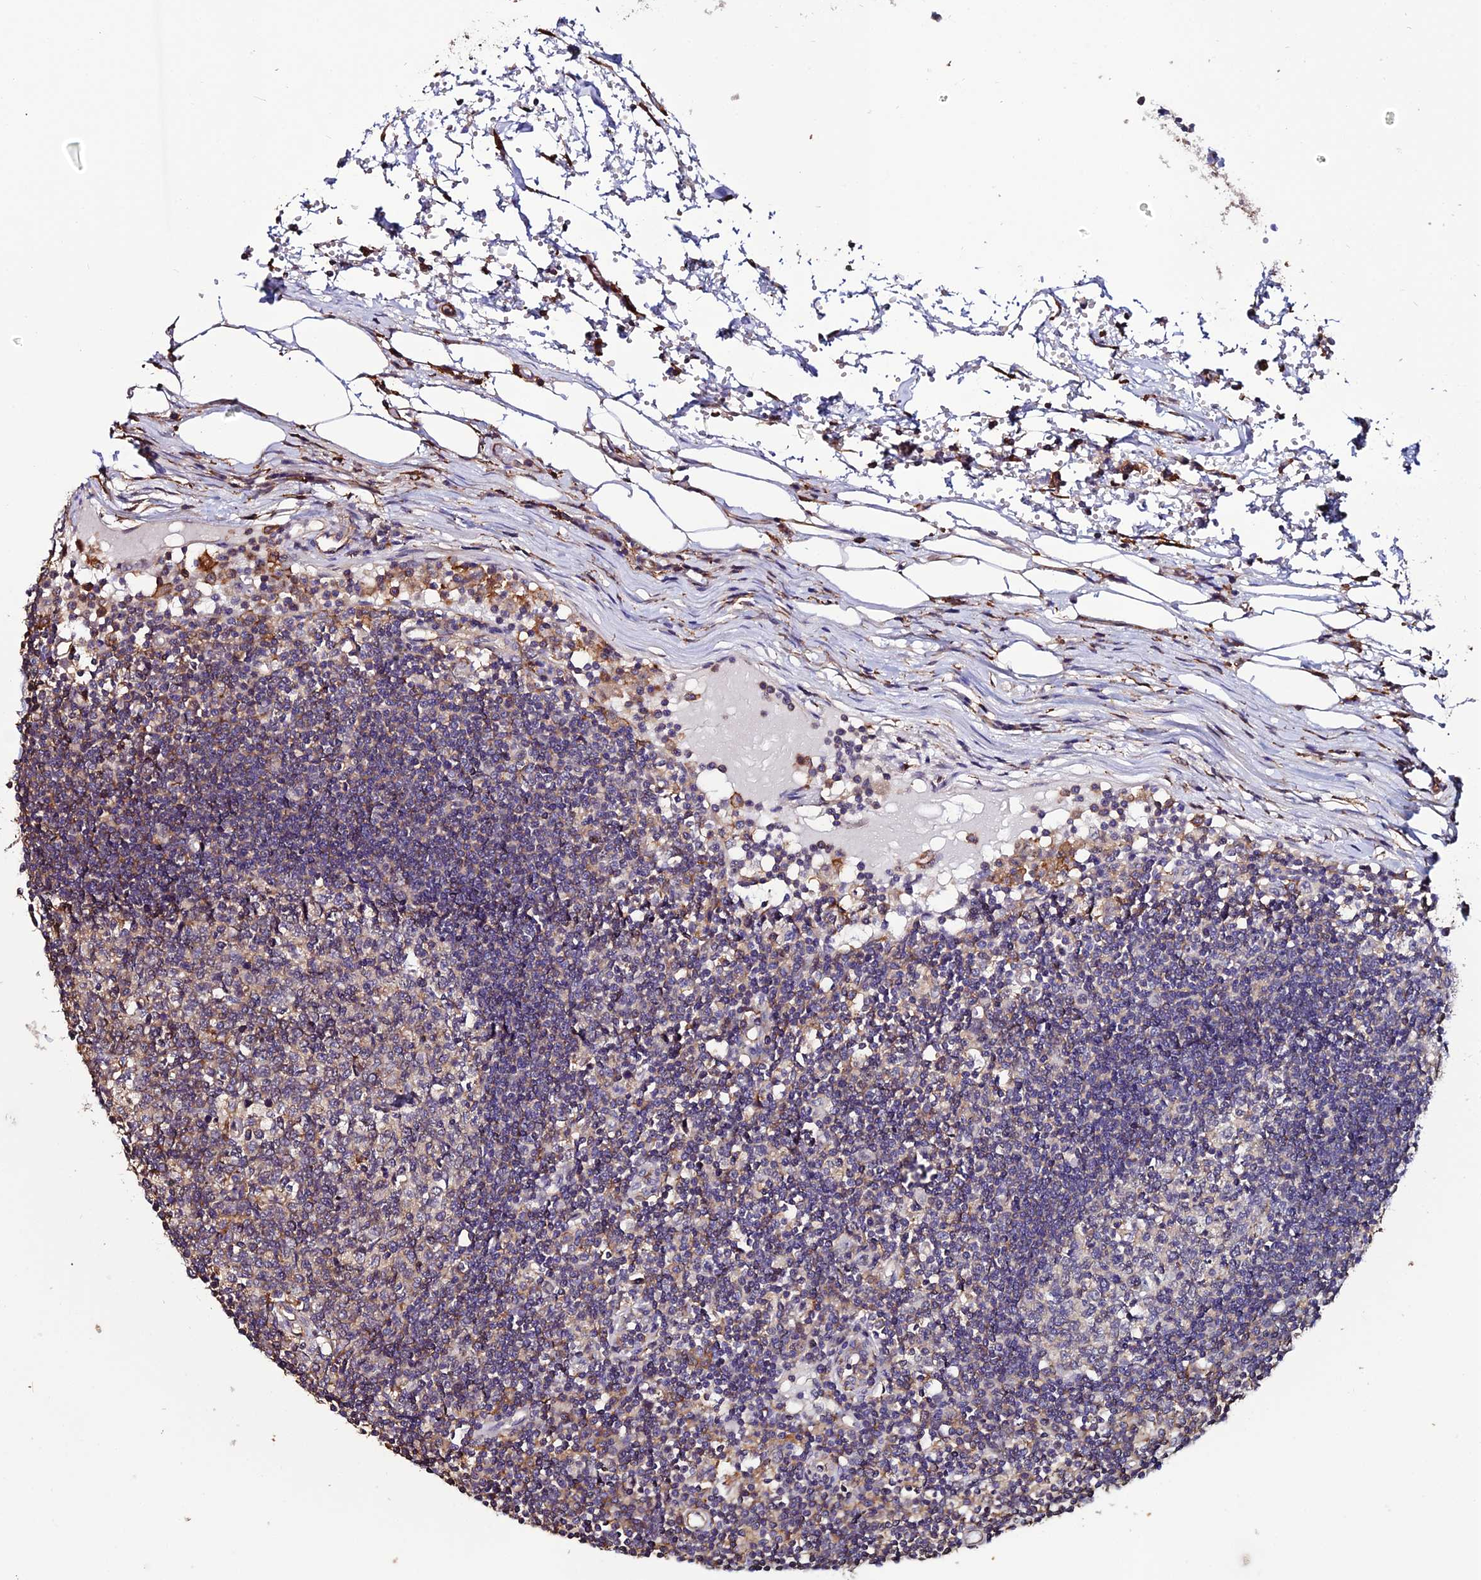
{"staining": {"intensity": "moderate", "quantity": "25%-75%", "location": "cytoplasmic/membranous"}, "tissue": "lymph node", "cell_type": "Germinal center cells", "image_type": "normal", "snomed": [{"axis": "morphology", "description": "Adenocarcinoma, NOS"}, {"axis": "topography", "description": "Lymph node"}], "caption": "Germinal center cells reveal medium levels of moderate cytoplasmic/membranous positivity in approximately 25%-75% of cells in unremarkable lymph node. (IHC, brightfield microscopy, high magnification).", "gene": "USP17L10", "patient": {"sex": "female", "age": 62}}